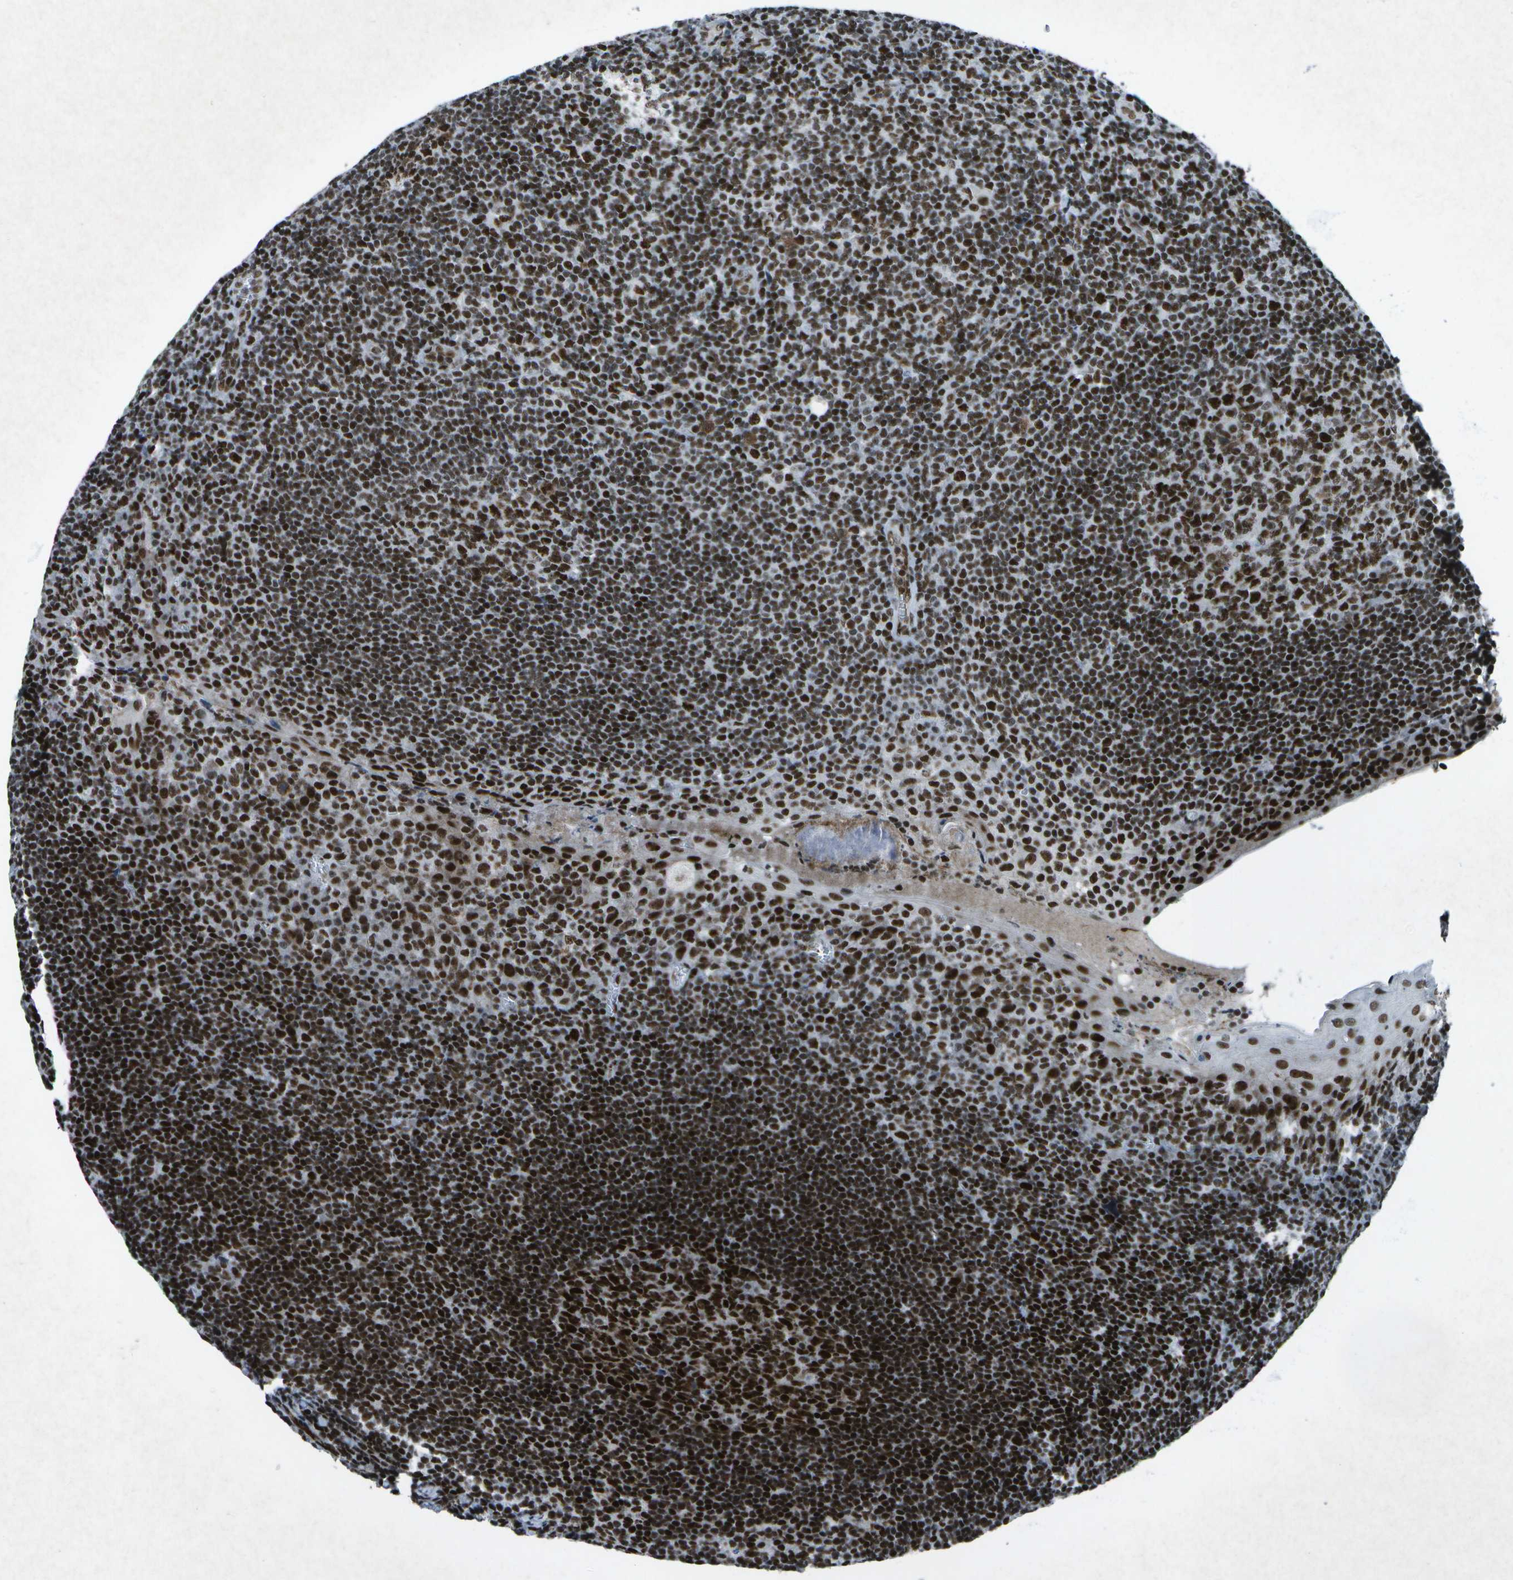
{"staining": {"intensity": "strong", "quantity": ">75%", "location": "nuclear"}, "tissue": "tonsil", "cell_type": "Germinal center cells", "image_type": "normal", "snomed": [{"axis": "morphology", "description": "Normal tissue, NOS"}, {"axis": "topography", "description": "Tonsil"}], "caption": "Protein expression analysis of normal tonsil demonstrates strong nuclear expression in about >75% of germinal center cells.", "gene": "MTA2", "patient": {"sex": "male", "age": 37}}